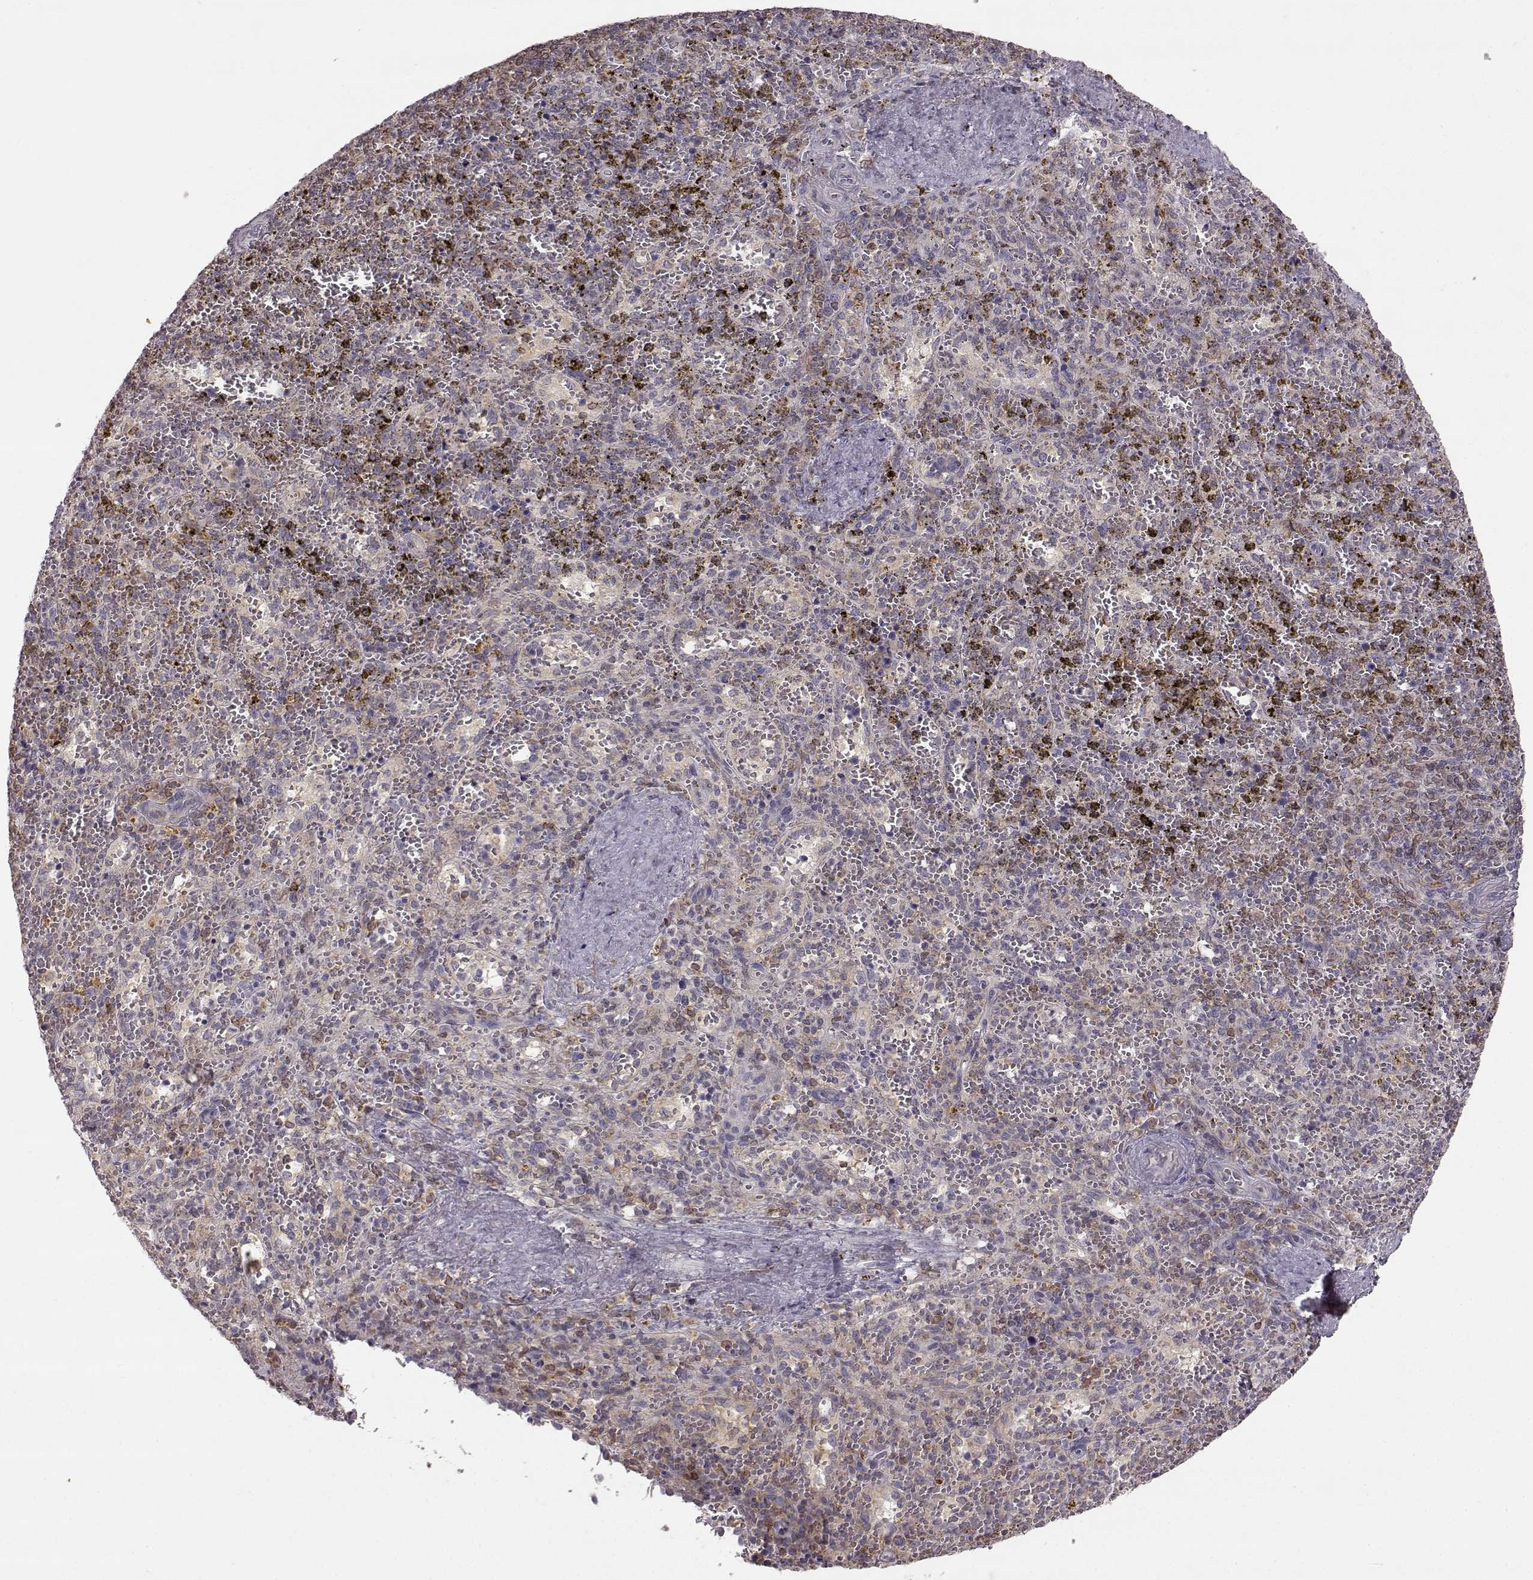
{"staining": {"intensity": "moderate", "quantity": "<25%", "location": "cytoplasmic/membranous"}, "tissue": "spleen", "cell_type": "Cells in red pulp", "image_type": "normal", "snomed": [{"axis": "morphology", "description": "Normal tissue, NOS"}, {"axis": "topography", "description": "Spleen"}], "caption": "This histopathology image shows immunohistochemistry staining of unremarkable spleen, with low moderate cytoplasmic/membranous positivity in approximately <25% of cells in red pulp.", "gene": "SPAG17", "patient": {"sex": "female", "age": 50}}